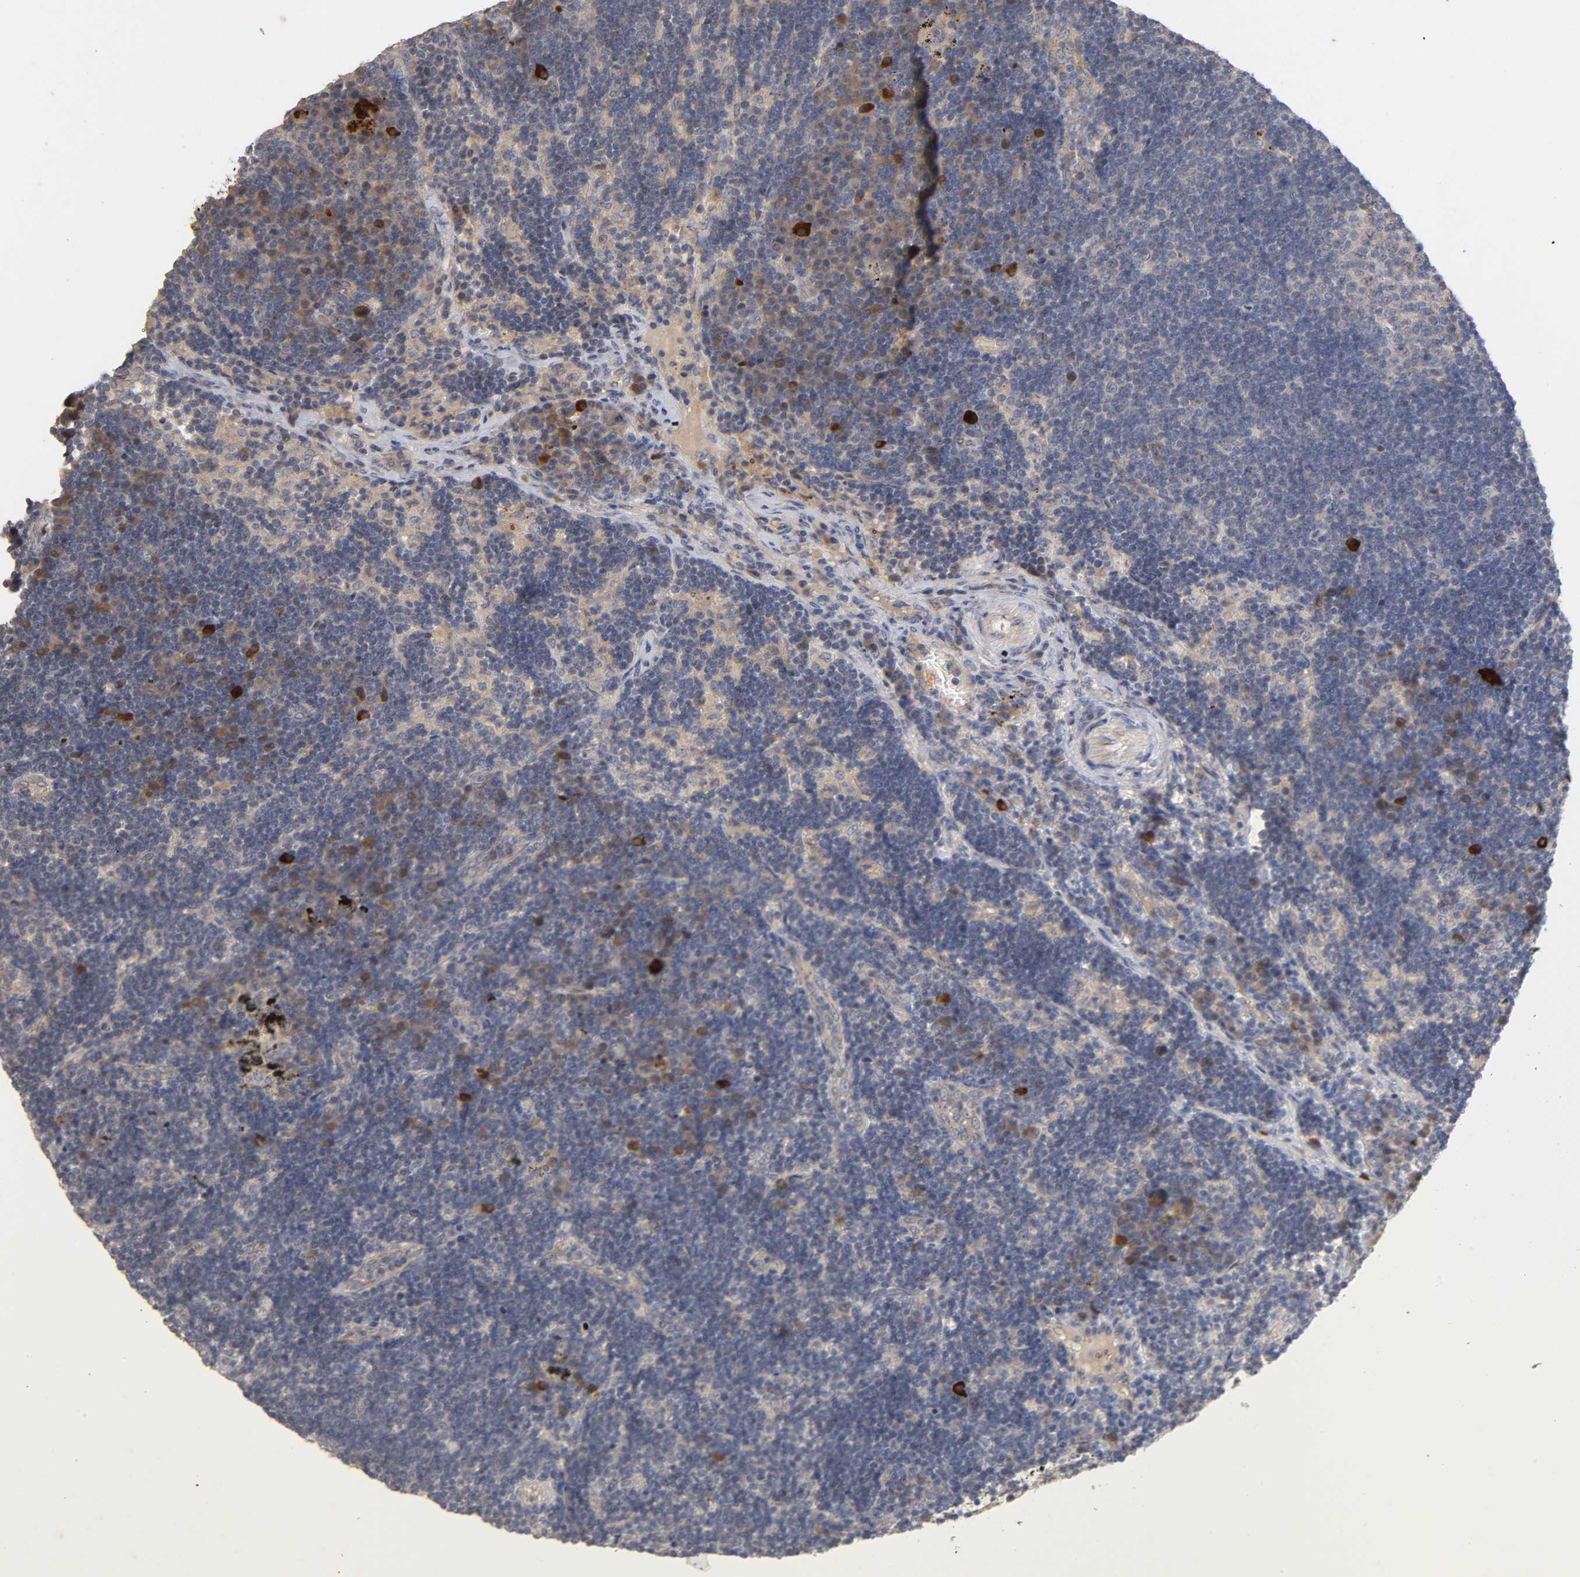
{"staining": {"intensity": "weak", "quantity": ">75%", "location": "cytoplasmic/membranous"}, "tissue": "lymph node", "cell_type": "Germinal center cells", "image_type": "normal", "snomed": [{"axis": "morphology", "description": "Normal tissue, NOS"}, {"axis": "morphology", "description": "Squamous cell carcinoma, metastatic, NOS"}, {"axis": "topography", "description": "Lymph node"}], "caption": "Germinal center cells demonstrate low levels of weak cytoplasmic/membranous staining in about >75% of cells in benign lymph node. Using DAB (brown) and hematoxylin (blue) stains, captured at high magnification using brightfield microscopy.", "gene": "PDZD11", "patient": {"sex": "female", "age": 53}}